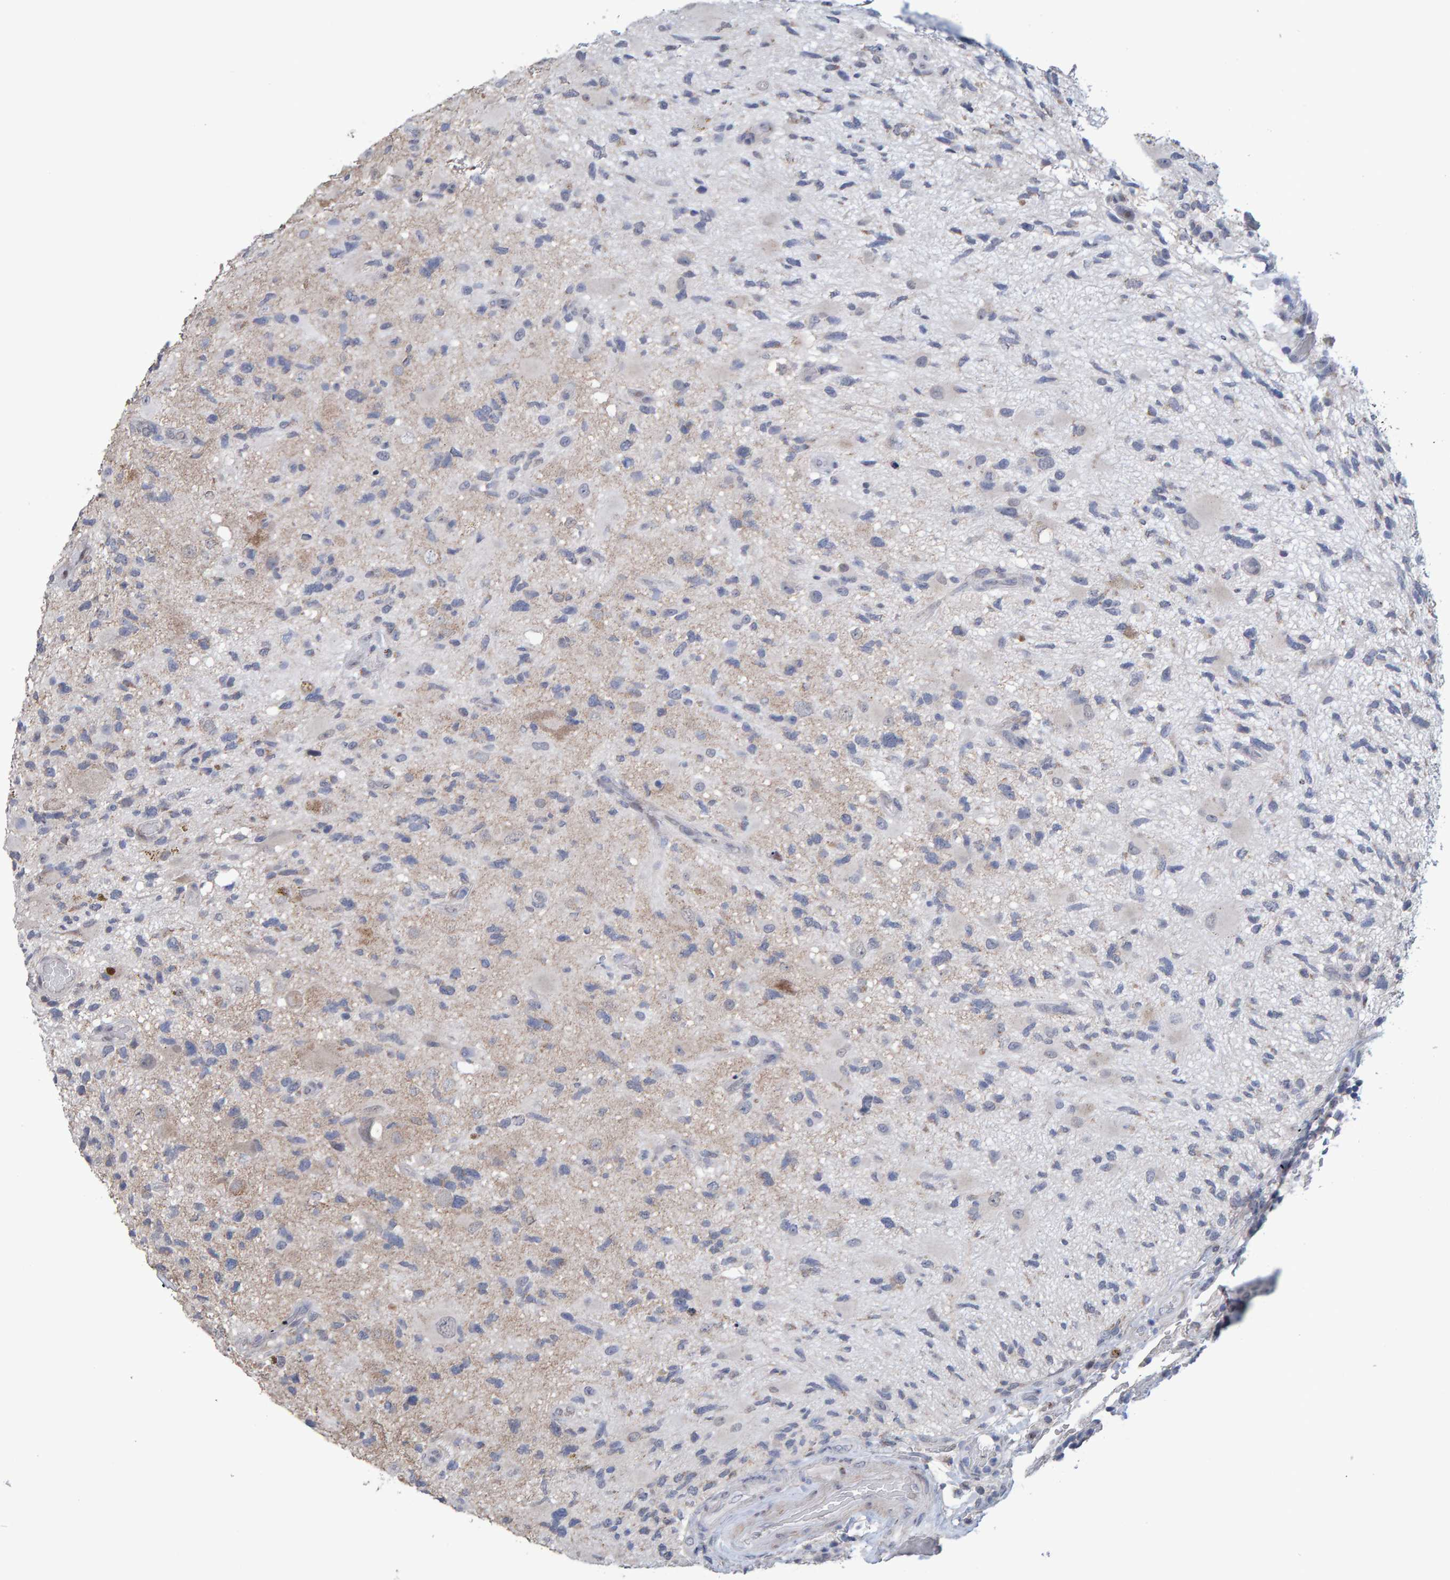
{"staining": {"intensity": "negative", "quantity": "none", "location": "none"}, "tissue": "glioma", "cell_type": "Tumor cells", "image_type": "cancer", "snomed": [{"axis": "morphology", "description": "Glioma, malignant, High grade"}, {"axis": "topography", "description": "Brain"}], "caption": "Tumor cells are negative for brown protein staining in malignant glioma (high-grade). Brightfield microscopy of immunohistochemistry stained with DAB (brown) and hematoxylin (blue), captured at high magnification.", "gene": "USP43", "patient": {"sex": "male", "age": 33}}